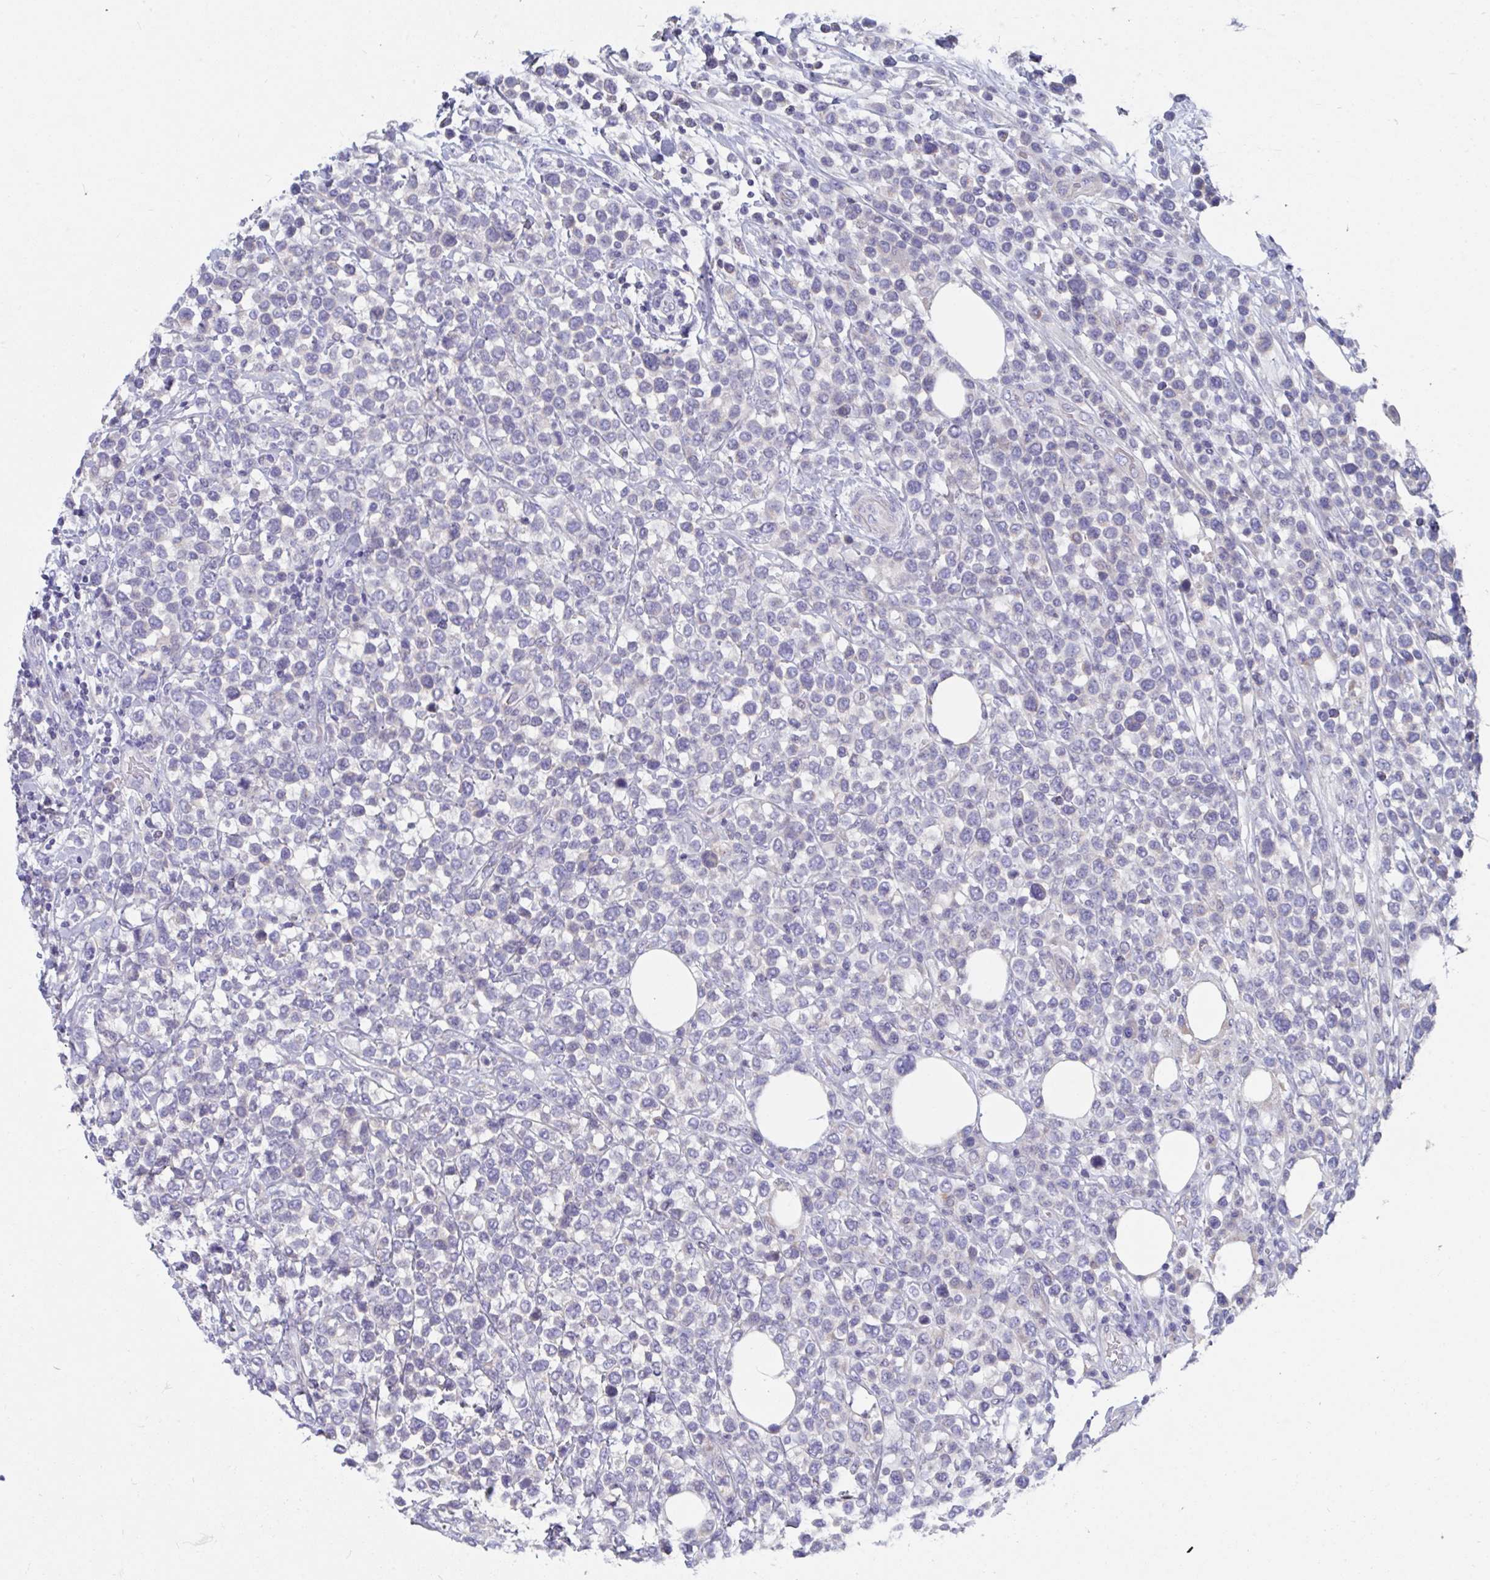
{"staining": {"intensity": "negative", "quantity": "none", "location": "none"}, "tissue": "lymphoma", "cell_type": "Tumor cells", "image_type": "cancer", "snomed": [{"axis": "morphology", "description": "Malignant lymphoma, non-Hodgkin's type, High grade"}, {"axis": "topography", "description": "Soft tissue"}], "caption": "Immunohistochemistry (IHC) micrograph of neoplastic tissue: human lymphoma stained with DAB reveals no significant protein staining in tumor cells.", "gene": "ZNF561", "patient": {"sex": "female", "age": 56}}